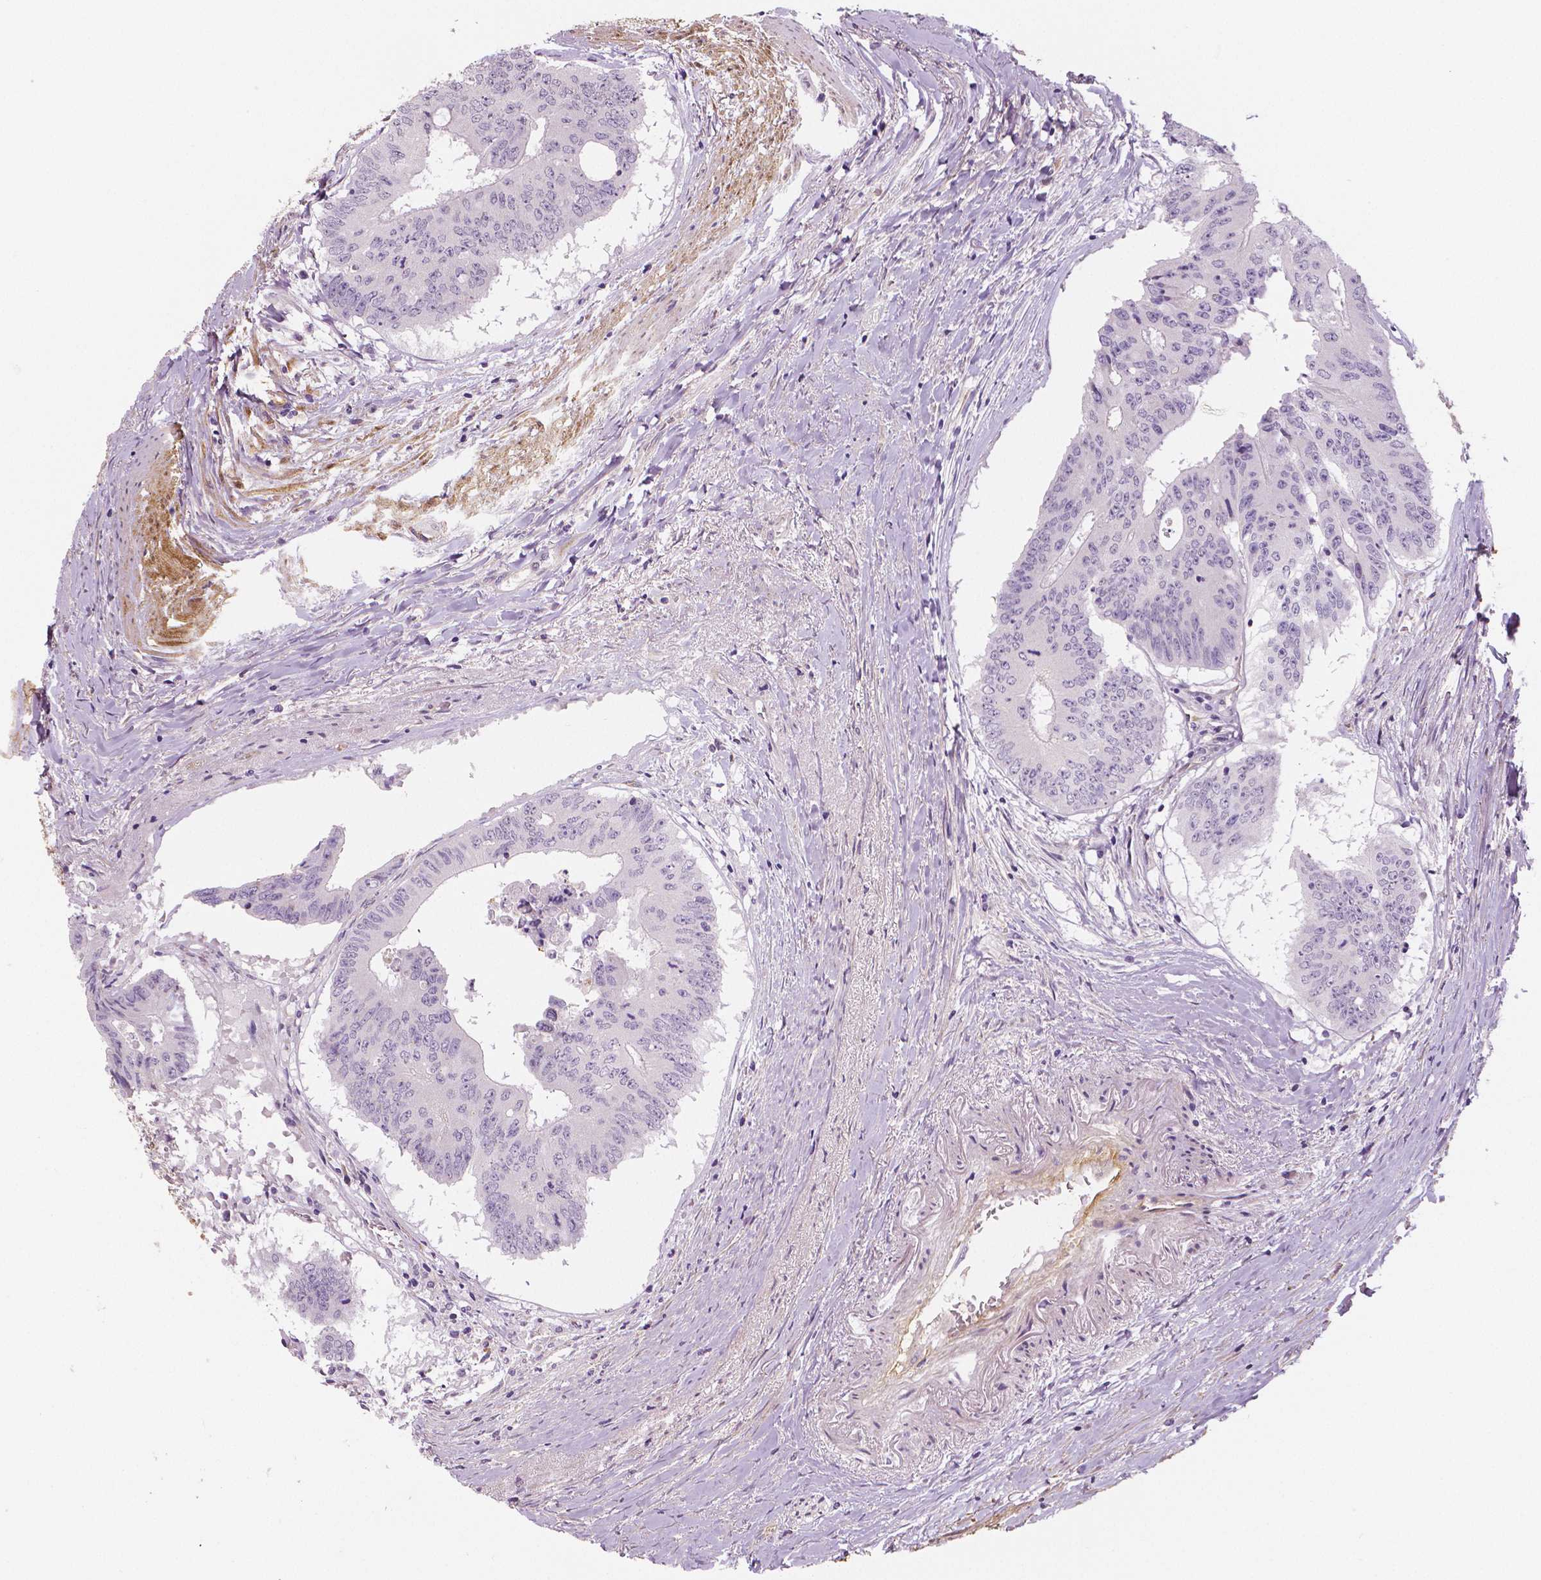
{"staining": {"intensity": "negative", "quantity": "none", "location": "none"}, "tissue": "colorectal cancer", "cell_type": "Tumor cells", "image_type": "cancer", "snomed": [{"axis": "morphology", "description": "Adenocarcinoma, NOS"}, {"axis": "topography", "description": "Rectum"}], "caption": "DAB immunohistochemical staining of adenocarcinoma (colorectal) reveals no significant expression in tumor cells.", "gene": "FLT1", "patient": {"sex": "male", "age": 59}}